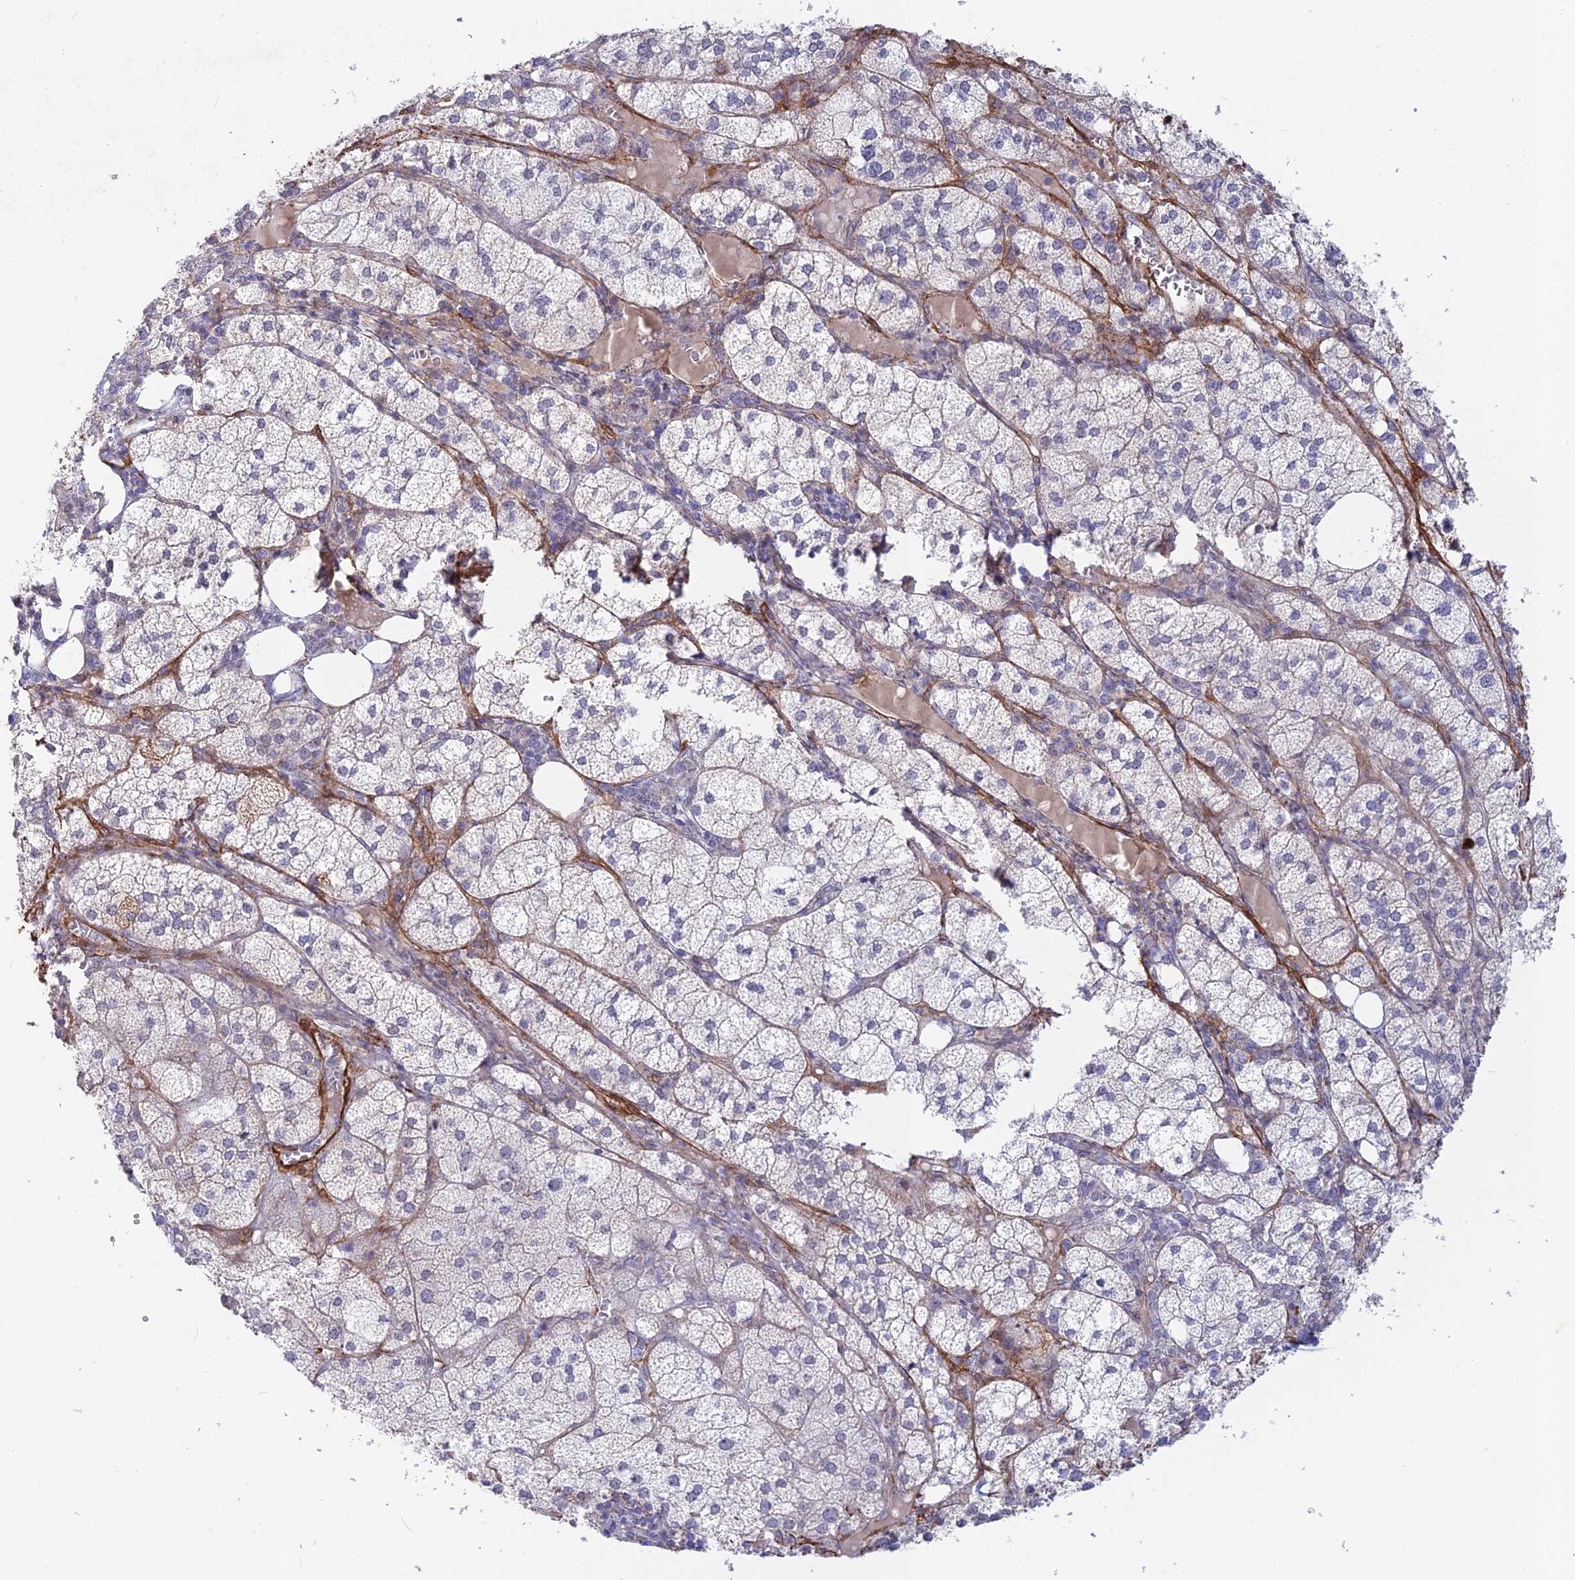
{"staining": {"intensity": "weak", "quantity": "<25%", "location": "cytoplasmic/membranous"}, "tissue": "adrenal gland", "cell_type": "Glandular cells", "image_type": "normal", "snomed": [{"axis": "morphology", "description": "Normal tissue, NOS"}, {"axis": "topography", "description": "Adrenal gland"}], "caption": "A photomicrograph of adrenal gland stained for a protein demonstrates no brown staining in glandular cells. (DAB immunohistochemistry (IHC), high magnification).", "gene": "CCDC154", "patient": {"sex": "female", "age": 61}}